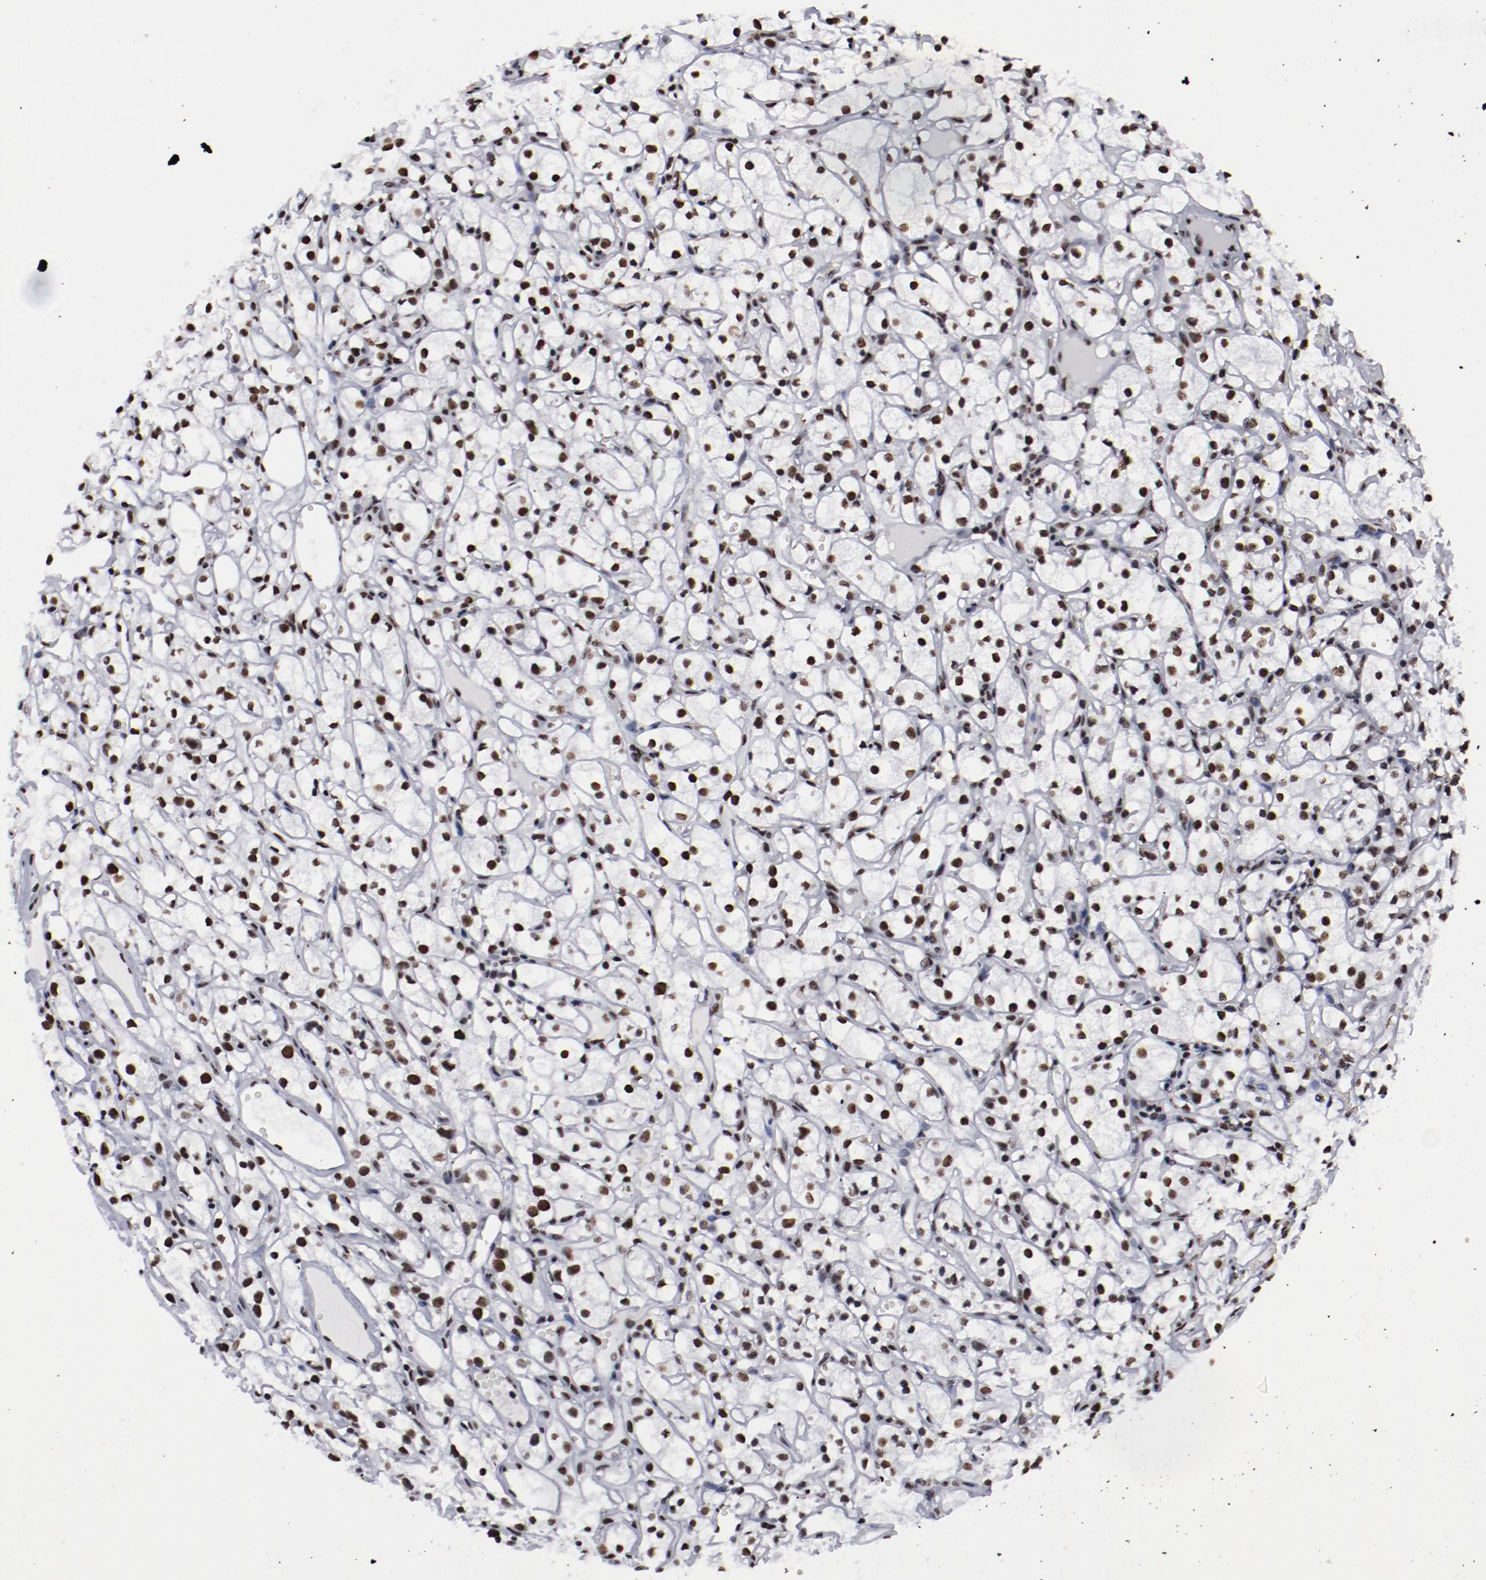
{"staining": {"intensity": "moderate", "quantity": ">75%", "location": "nuclear"}, "tissue": "renal cancer", "cell_type": "Tumor cells", "image_type": "cancer", "snomed": [{"axis": "morphology", "description": "Adenocarcinoma, NOS"}, {"axis": "topography", "description": "Kidney"}], "caption": "Protein expression analysis of renal cancer (adenocarcinoma) reveals moderate nuclear expression in approximately >75% of tumor cells.", "gene": "HNRNPA2B1", "patient": {"sex": "male", "age": 61}}